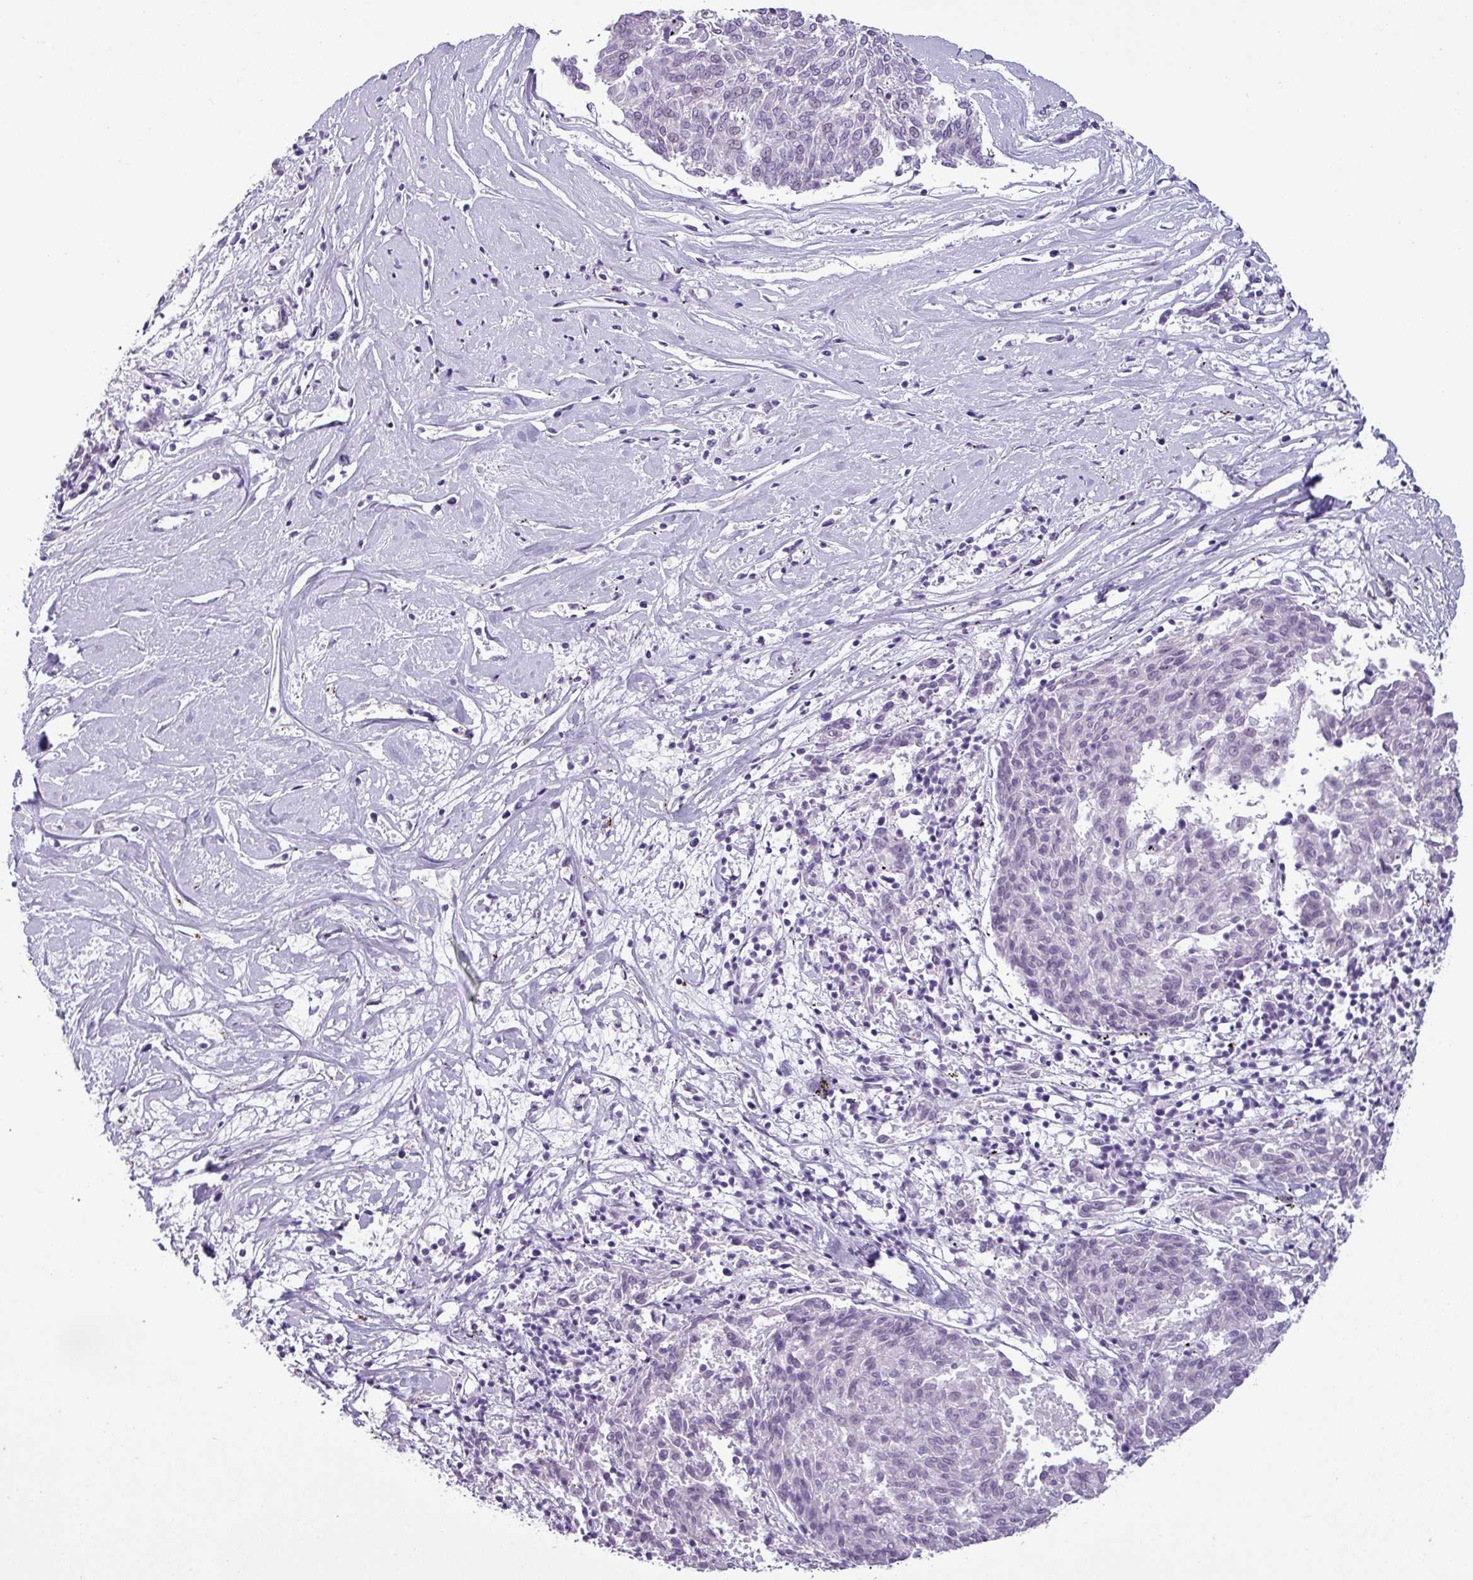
{"staining": {"intensity": "negative", "quantity": "none", "location": "none"}, "tissue": "melanoma", "cell_type": "Tumor cells", "image_type": "cancer", "snomed": [{"axis": "morphology", "description": "Malignant melanoma, NOS"}, {"axis": "topography", "description": "Skin"}], "caption": "There is no significant staining in tumor cells of melanoma.", "gene": "CDH16", "patient": {"sex": "female", "age": 72}}